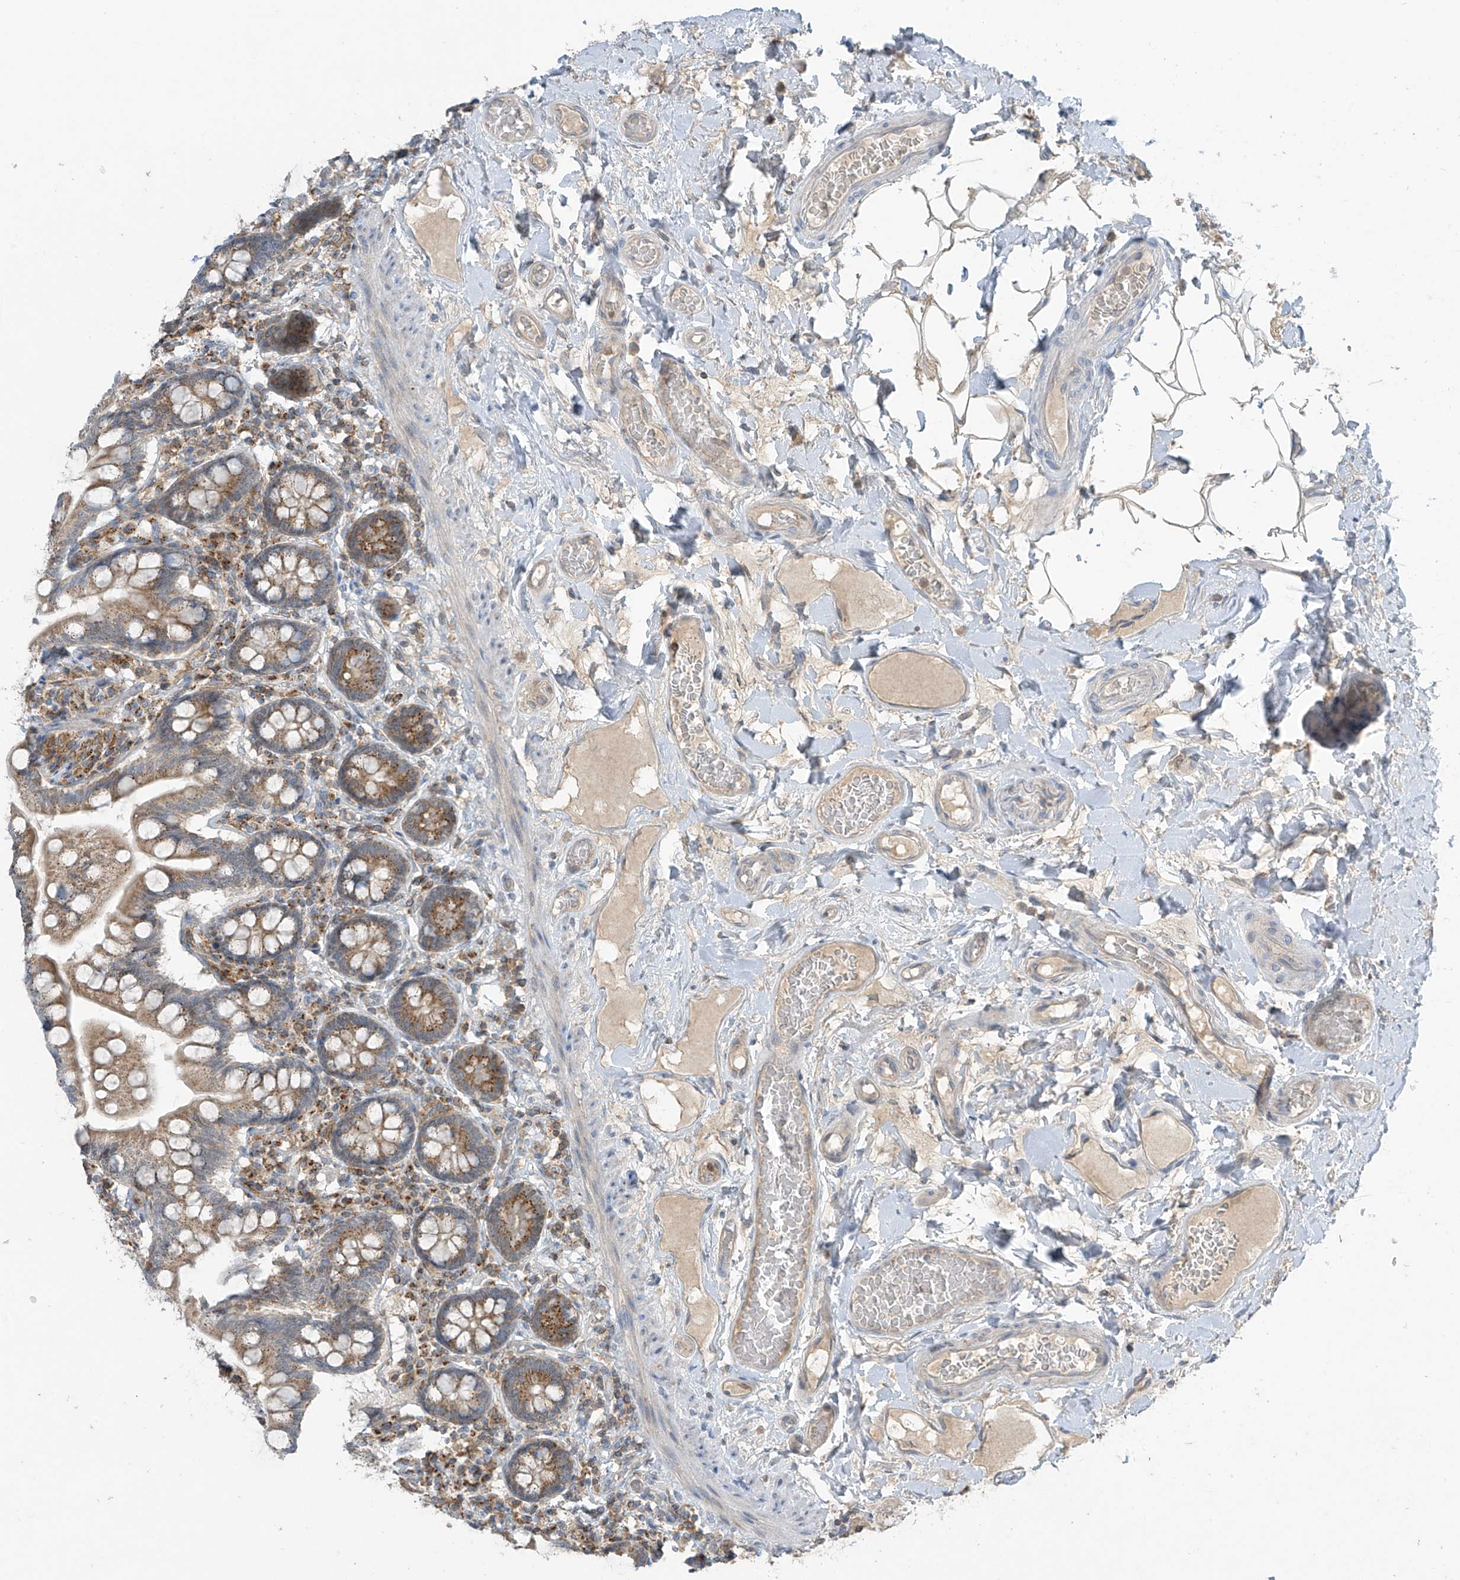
{"staining": {"intensity": "moderate", "quantity": ">75%", "location": "cytoplasmic/membranous"}, "tissue": "small intestine", "cell_type": "Glandular cells", "image_type": "normal", "snomed": [{"axis": "morphology", "description": "Normal tissue, NOS"}, {"axis": "topography", "description": "Small intestine"}], "caption": "Immunohistochemical staining of unremarkable human small intestine reveals moderate cytoplasmic/membranous protein staining in about >75% of glandular cells.", "gene": "PARVG", "patient": {"sex": "female", "age": 64}}